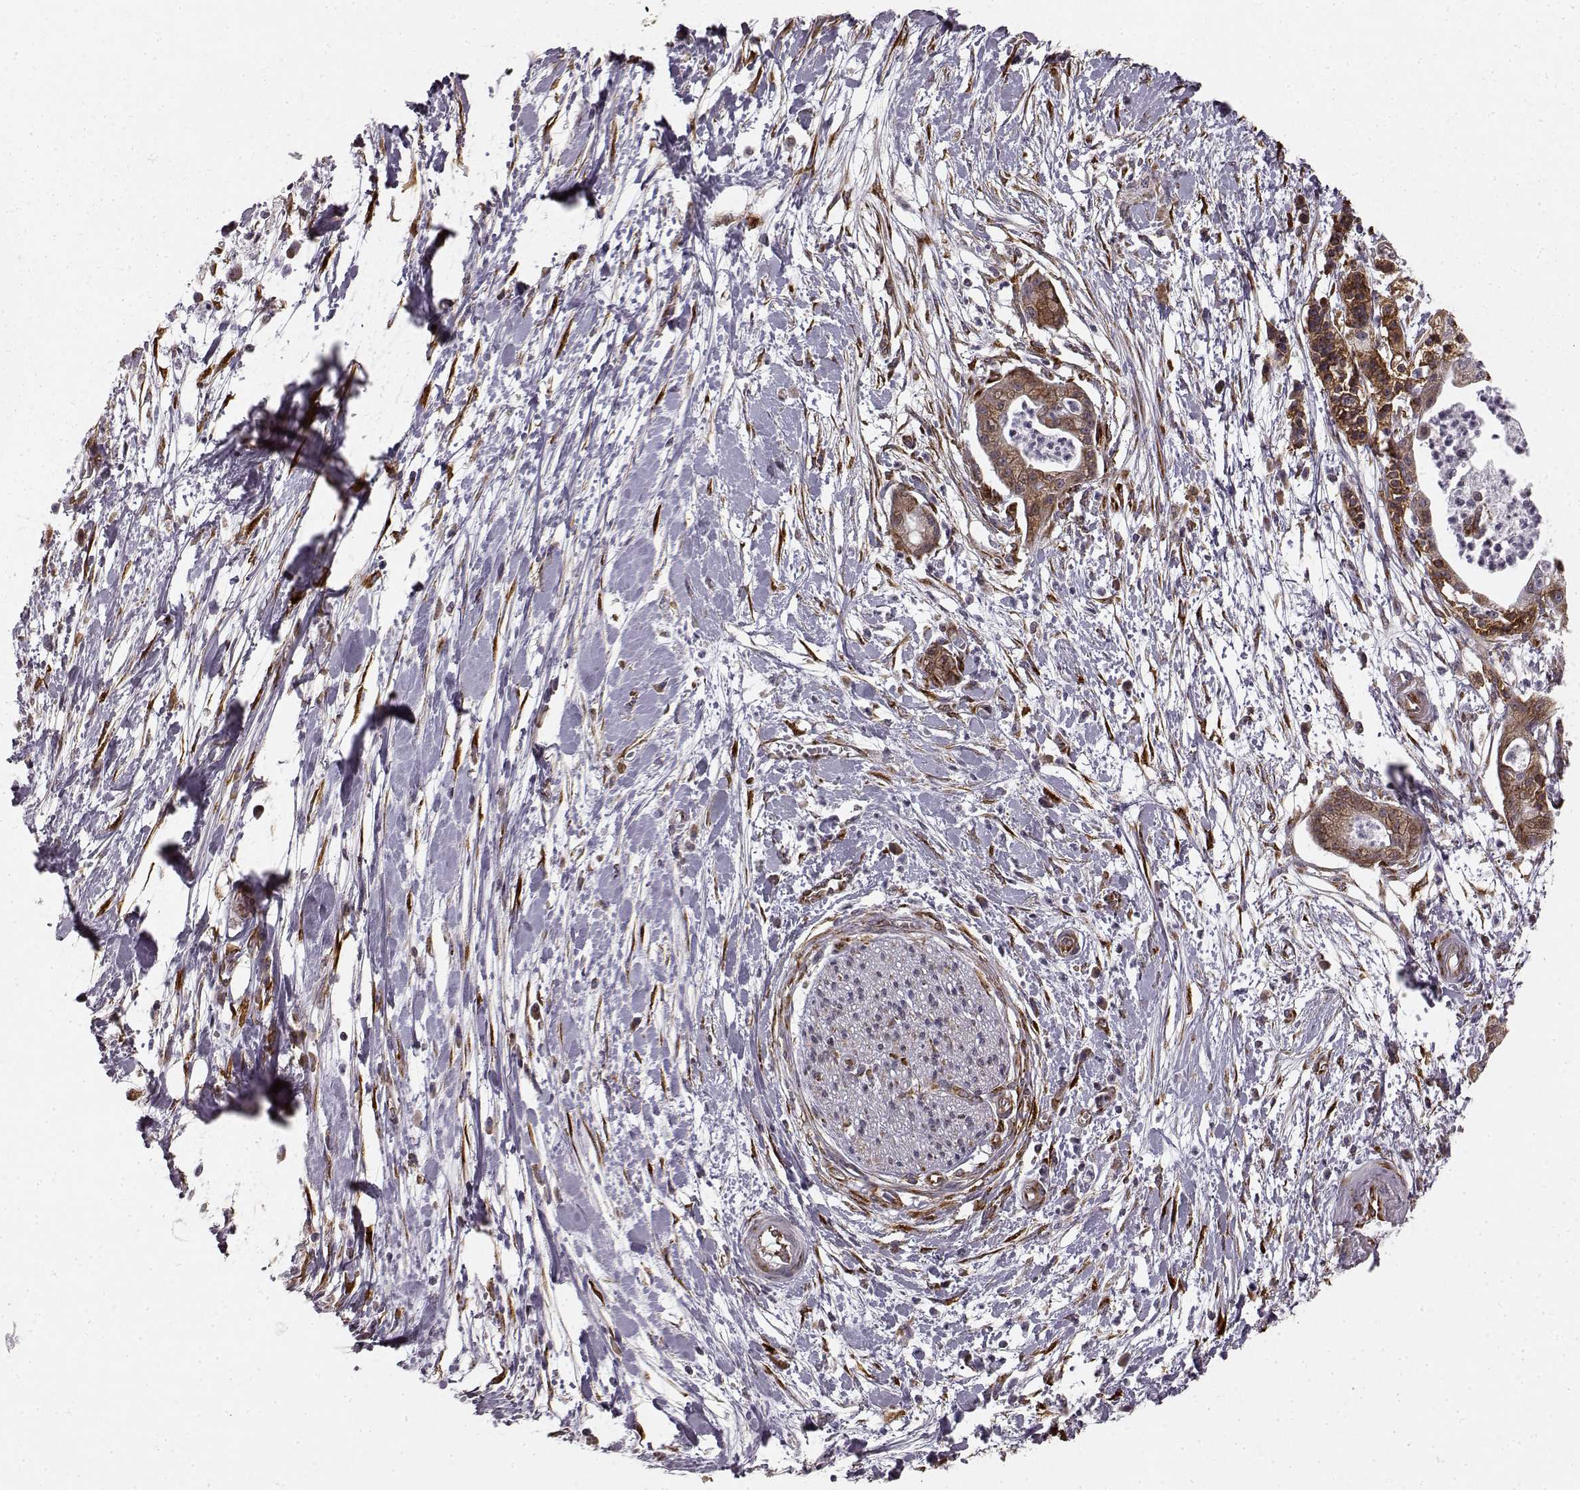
{"staining": {"intensity": "moderate", "quantity": ">75%", "location": "cytoplasmic/membranous"}, "tissue": "pancreatic cancer", "cell_type": "Tumor cells", "image_type": "cancer", "snomed": [{"axis": "morphology", "description": "Normal tissue, NOS"}, {"axis": "morphology", "description": "Adenocarcinoma, NOS"}, {"axis": "topography", "description": "Lymph node"}, {"axis": "topography", "description": "Pancreas"}], "caption": "A micrograph showing moderate cytoplasmic/membranous staining in about >75% of tumor cells in pancreatic cancer (adenocarcinoma), as visualized by brown immunohistochemical staining.", "gene": "TMEM14A", "patient": {"sex": "female", "age": 58}}